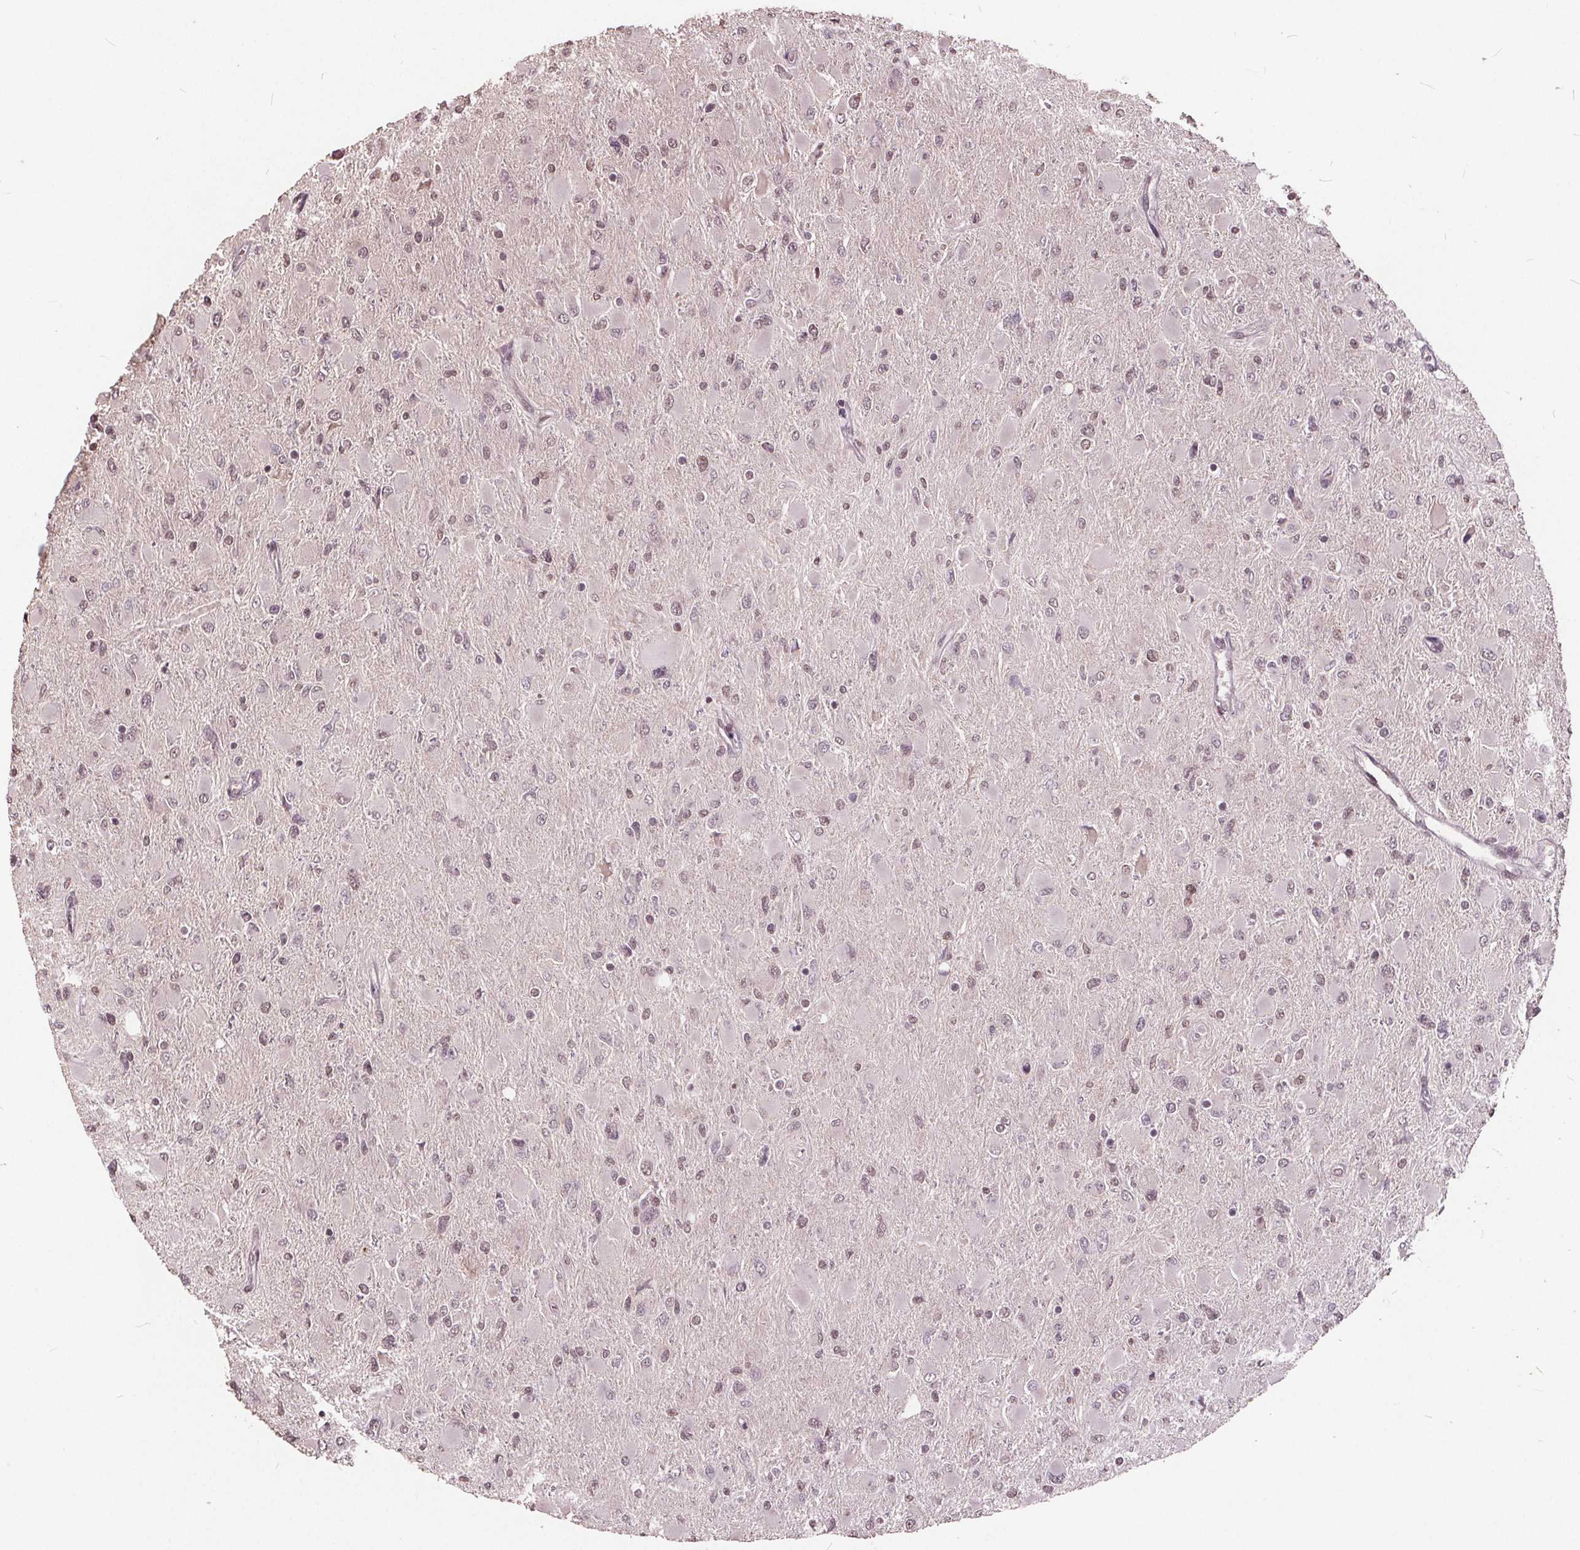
{"staining": {"intensity": "weak", "quantity": "<25%", "location": "nuclear"}, "tissue": "glioma", "cell_type": "Tumor cells", "image_type": "cancer", "snomed": [{"axis": "morphology", "description": "Glioma, malignant, High grade"}, {"axis": "topography", "description": "Cerebral cortex"}], "caption": "Micrograph shows no significant protein positivity in tumor cells of malignant glioma (high-grade).", "gene": "DNMT3B", "patient": {"sex": "female", "age": 36}}